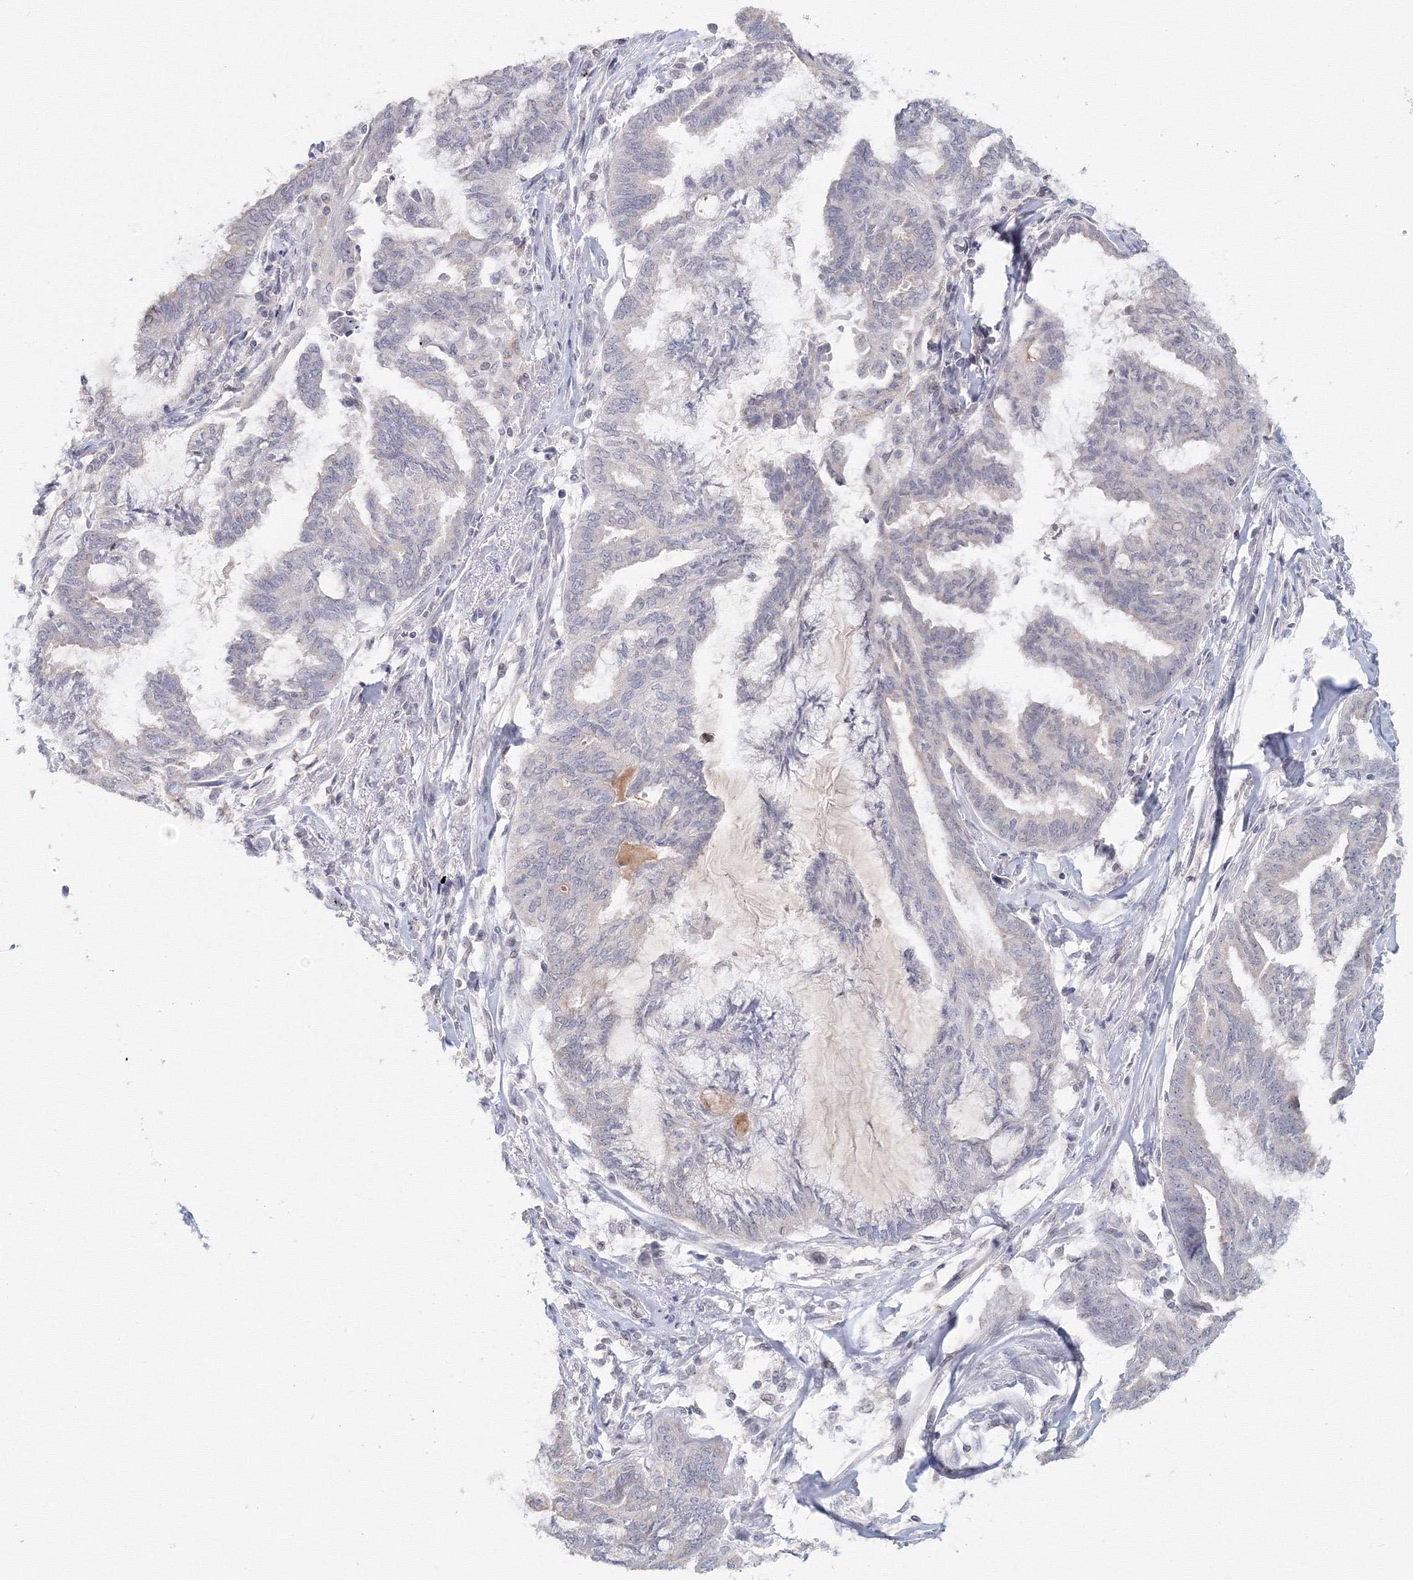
{"staining": {"intensity": "negative", "quantity": "none", "location": "none"}, "tissue": "endometrial cancer", "cell_type": "Tumor cells", "image_type": "cancer", "snomed": [{"axis": "morphology", "description": "Adenocarcinoma, NOS"}, {"axis": "topography", "description": "Endometrium"}], "caption": "Immunohistochemistry of human endometrial cancer exhibits no staining in tumor cells. (IHC, brightfield microscopy, high magnification).", "gene": "SLC7A7", "patient": {"sex": "female", "age": 86}}